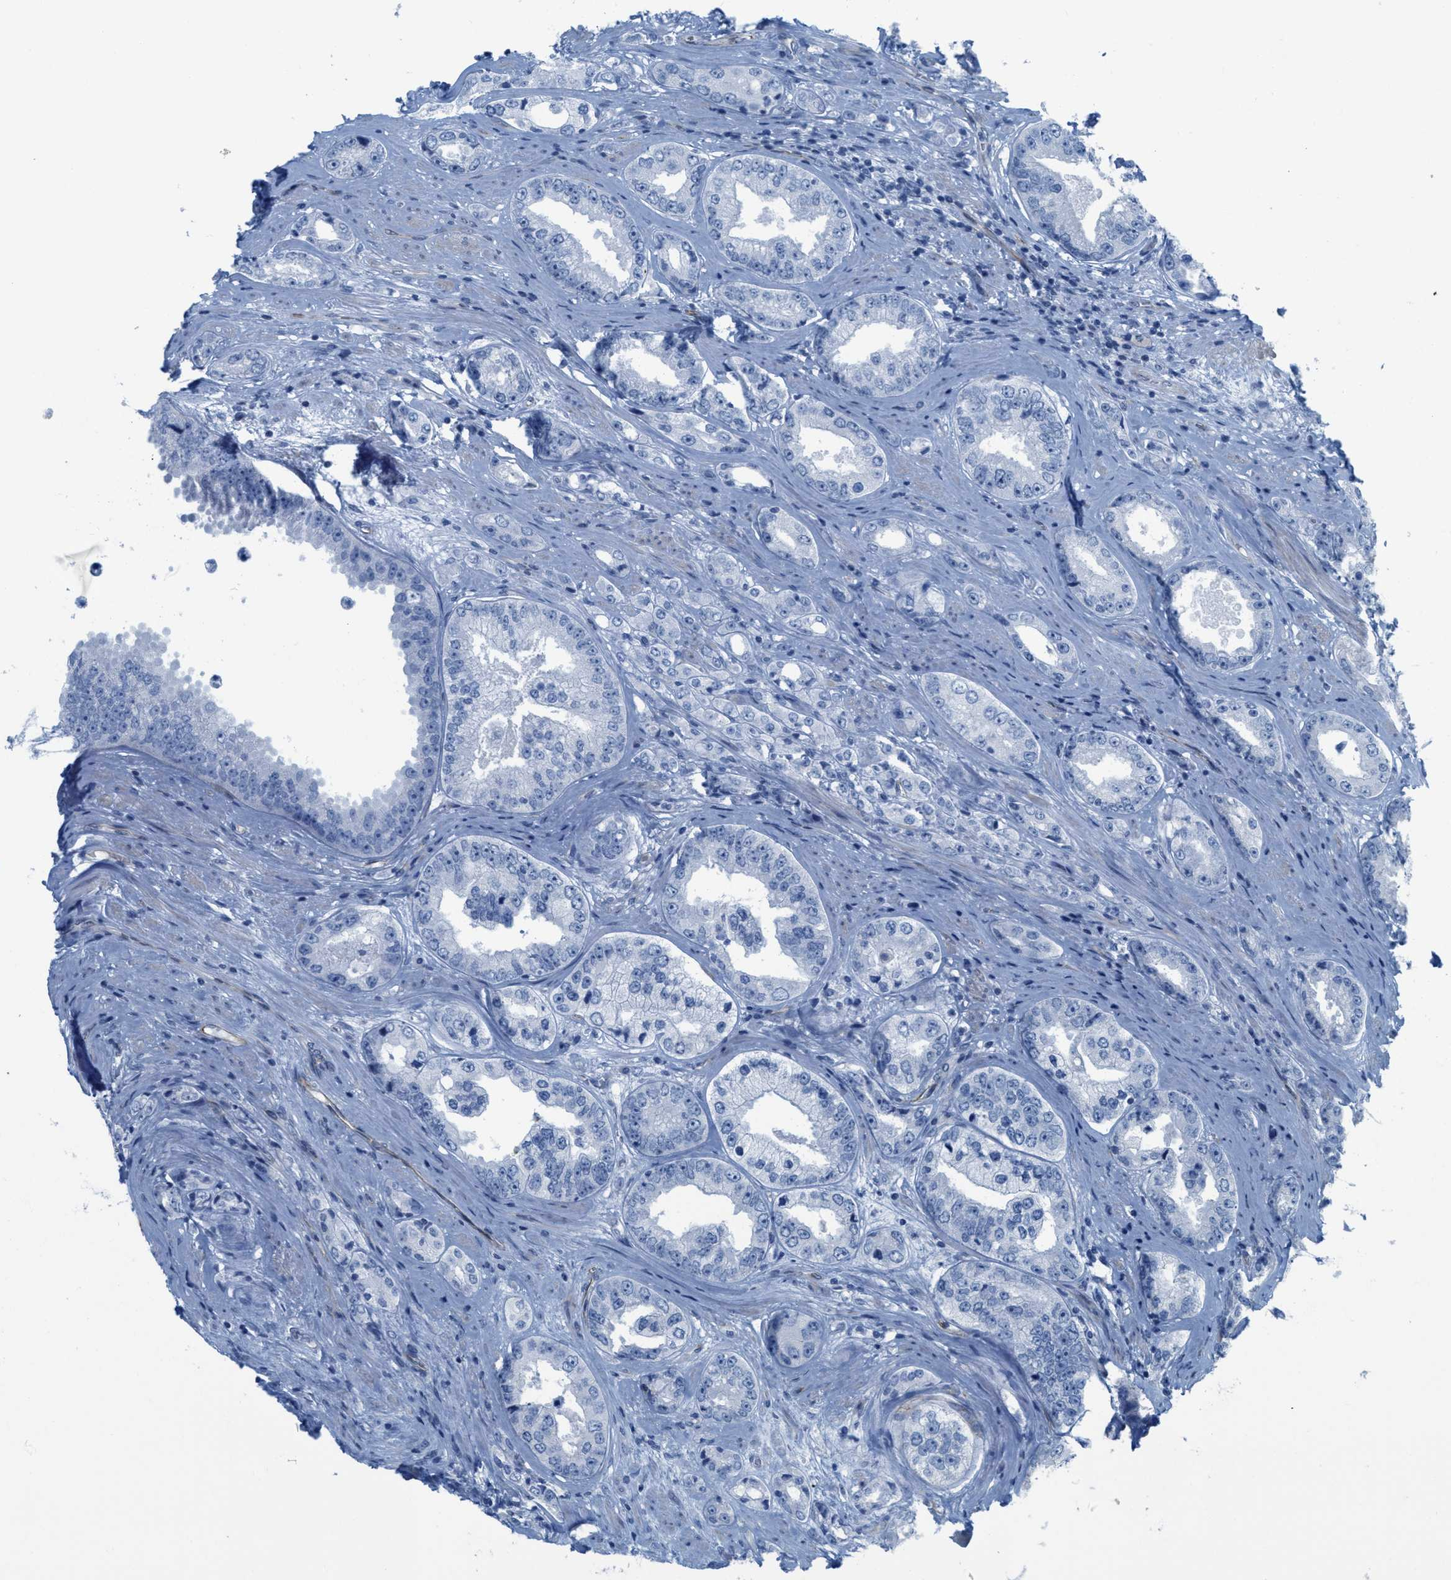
{"staining": {"intensity": "negative", "quantity": "none", "location": "none"}, "tissue": "prostate cancer", "cell_type": "Tumor cells", "image_type": "cancer", "snomed": [{"axis": "morphology", "description": "Adenocarcinoma, High grade"}, {"axis": "topography", "description": "Prostate"}], "caption": "DAB immunohistochemical staining of prostate cancer (adenocarcinoma (high-grade)) reveals no significant expression in tumor cells.", "gene": "SLC12A1", "patient": {"sex": "male", "age": 61}}